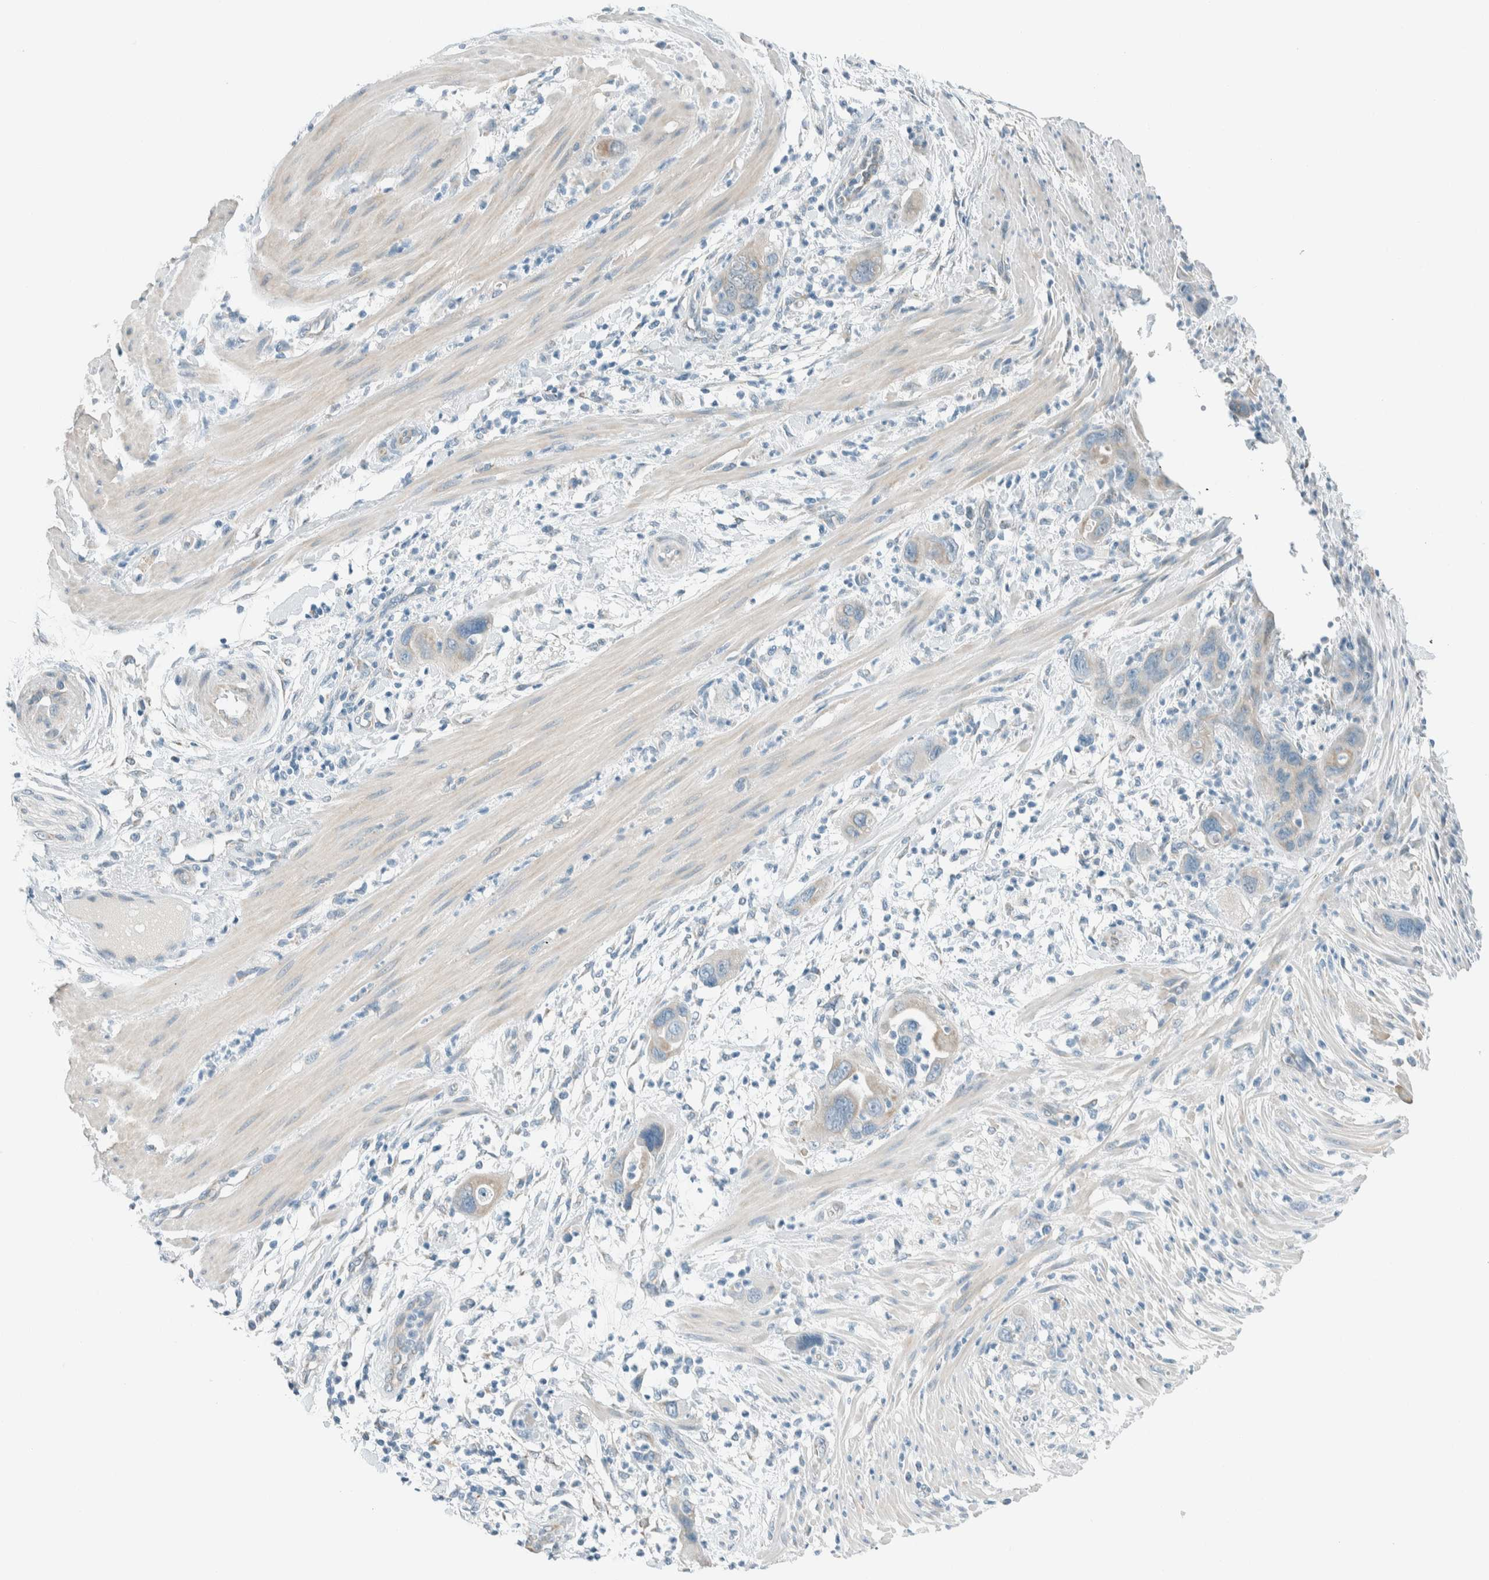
{"staining": {"intensity": "weak", "quantity": "<25%", "location": "cytoplasmic/membranous"}, "tissue": "pancreatic cancer", "cell_type": "Tumor cells", "image_type": "cancer", "snomed": [{"axis": "morphology", "description": "Adenocarcinoma, NOS"}, {"axis": "topography", "description": "Pancreas"}], "caption": "The photomicrograph reveals no significant expression in tumor cells of pancreatic cancer.", "gene": "ALDH7A1", "patient": {"sex": "female", "age": 71}}